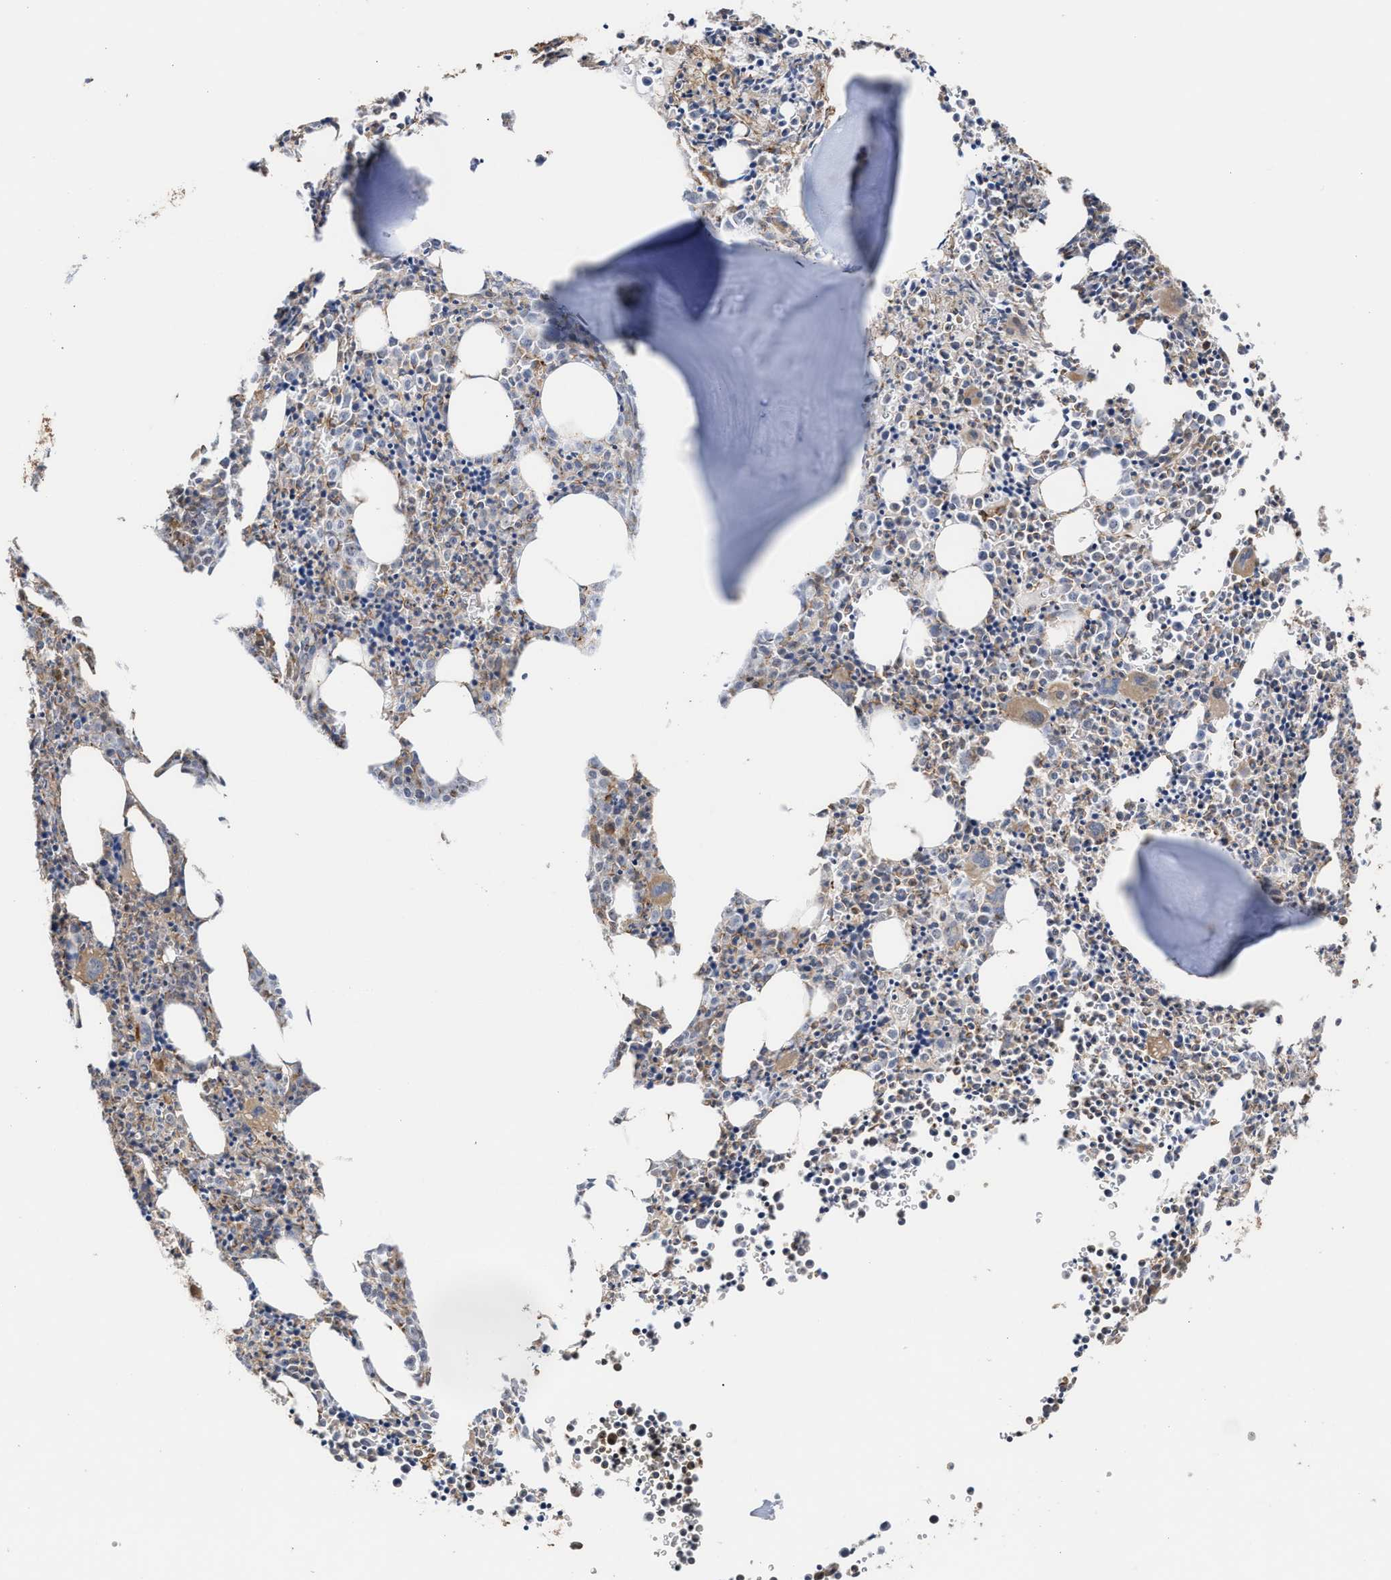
{"staining": {"intensity": "moderate", "quantity": "25%-75%", "location": "cytoplasmic/membranous"}, "tissue": "bone marrow", "cell_type": "Hematopoietic cells", "image_type": "normal", "snomed": [{"axis": "morphology", "description": "Normal tissue, NOS"}, {"axis": "morphology", "description": "Inflammation, NOS"}, {"axis": "topography", "description": "Bone marrow"}], "caption": "An image showing moderate cytoplasmic/membranous staining in about 25%-75% of hematopoietic cells in normal bone marrow, as visualized by brown immunohistochemical staining.", "gene": "EXOSC2", "patient": {"sex": "male", "age": 31}}